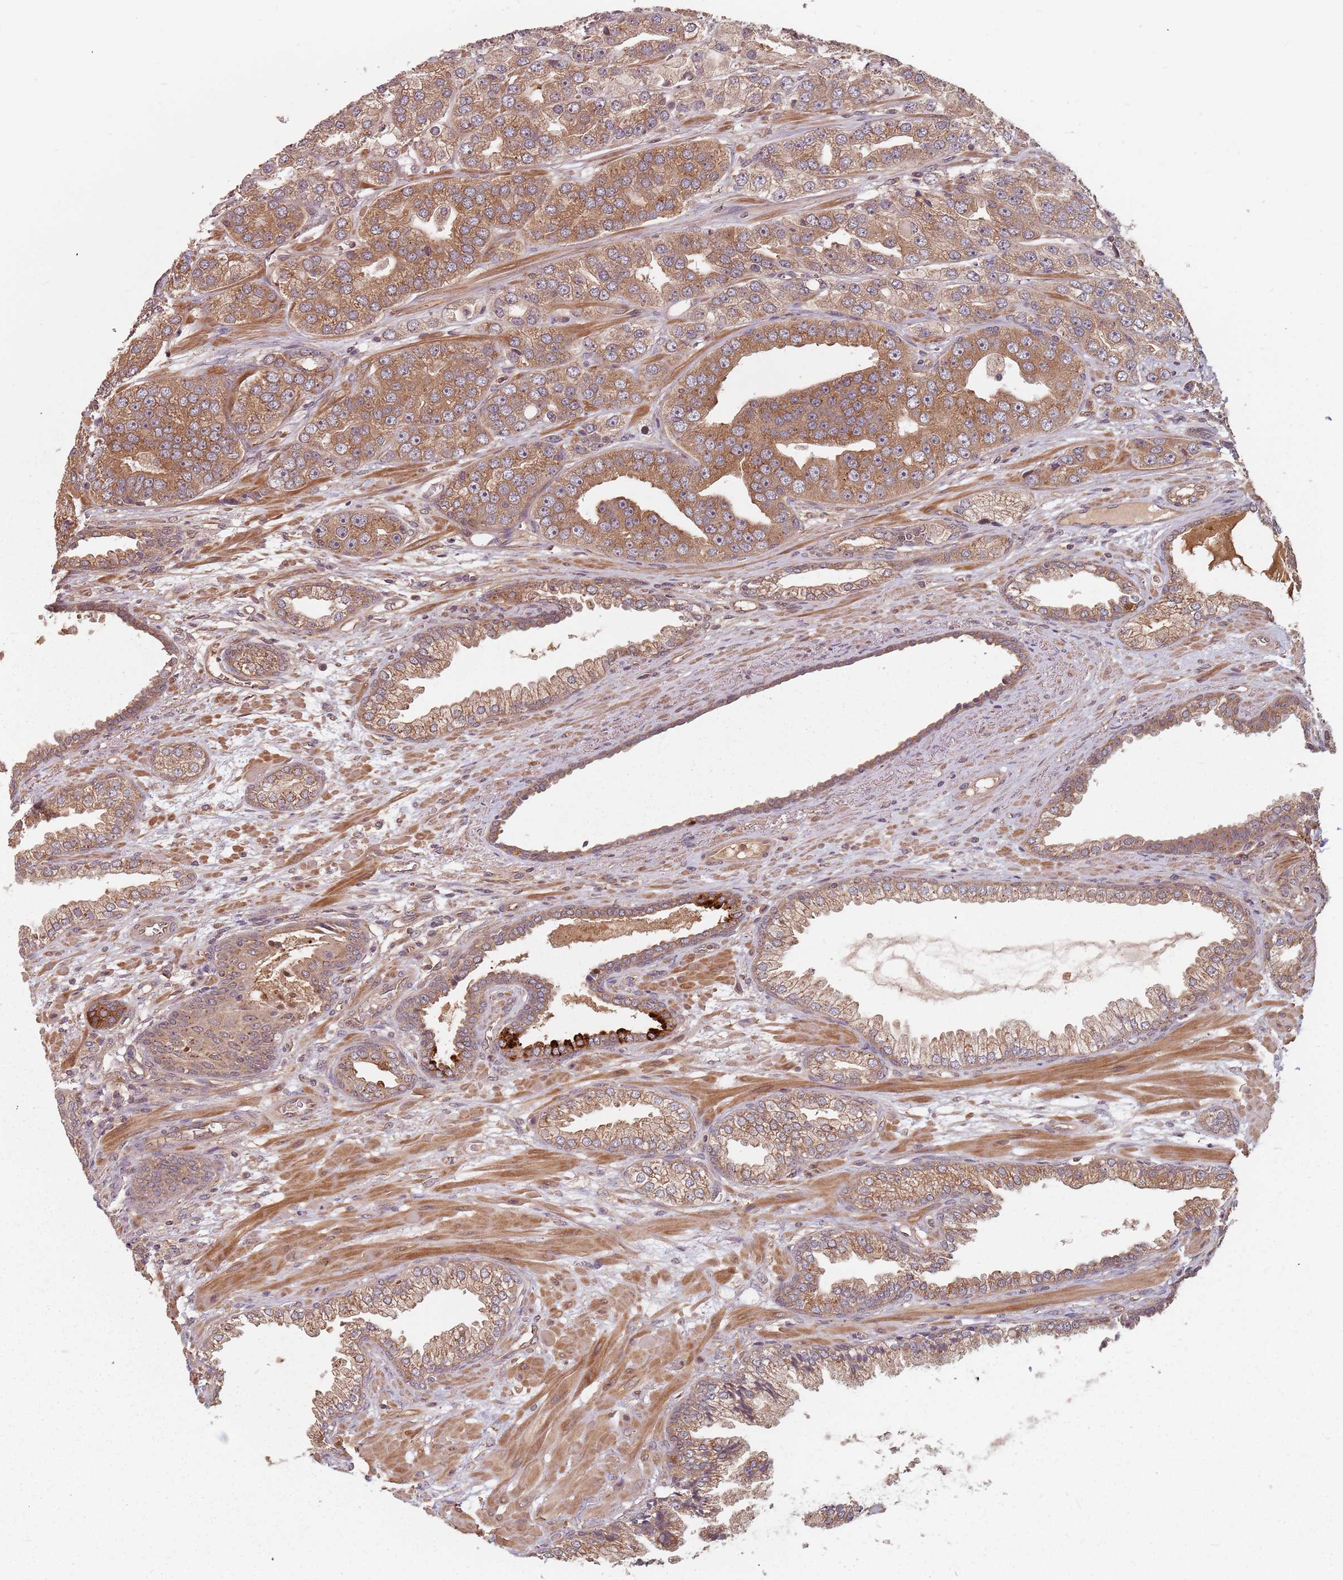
{"staining": {"intensity": "strong", "quantity": ">75%", "location": "cytoplasmic/membranous"}, "tissue": "prostate cancer", "cell_type": "Tumor cells", "image_type": "cancer", "snomed": [{"axis": "morphology", "description": "Adenocarcinoma, High grade"}, {"axis": "topography", "description": "Prostate"}], "caption": "Human high-grade adenocarcinoma (prostate) stained with a protein marker demonstrates strong staining in tumor cells.", "gene": "C3orf14", "patient": {"sex": "male", "age": 71}}